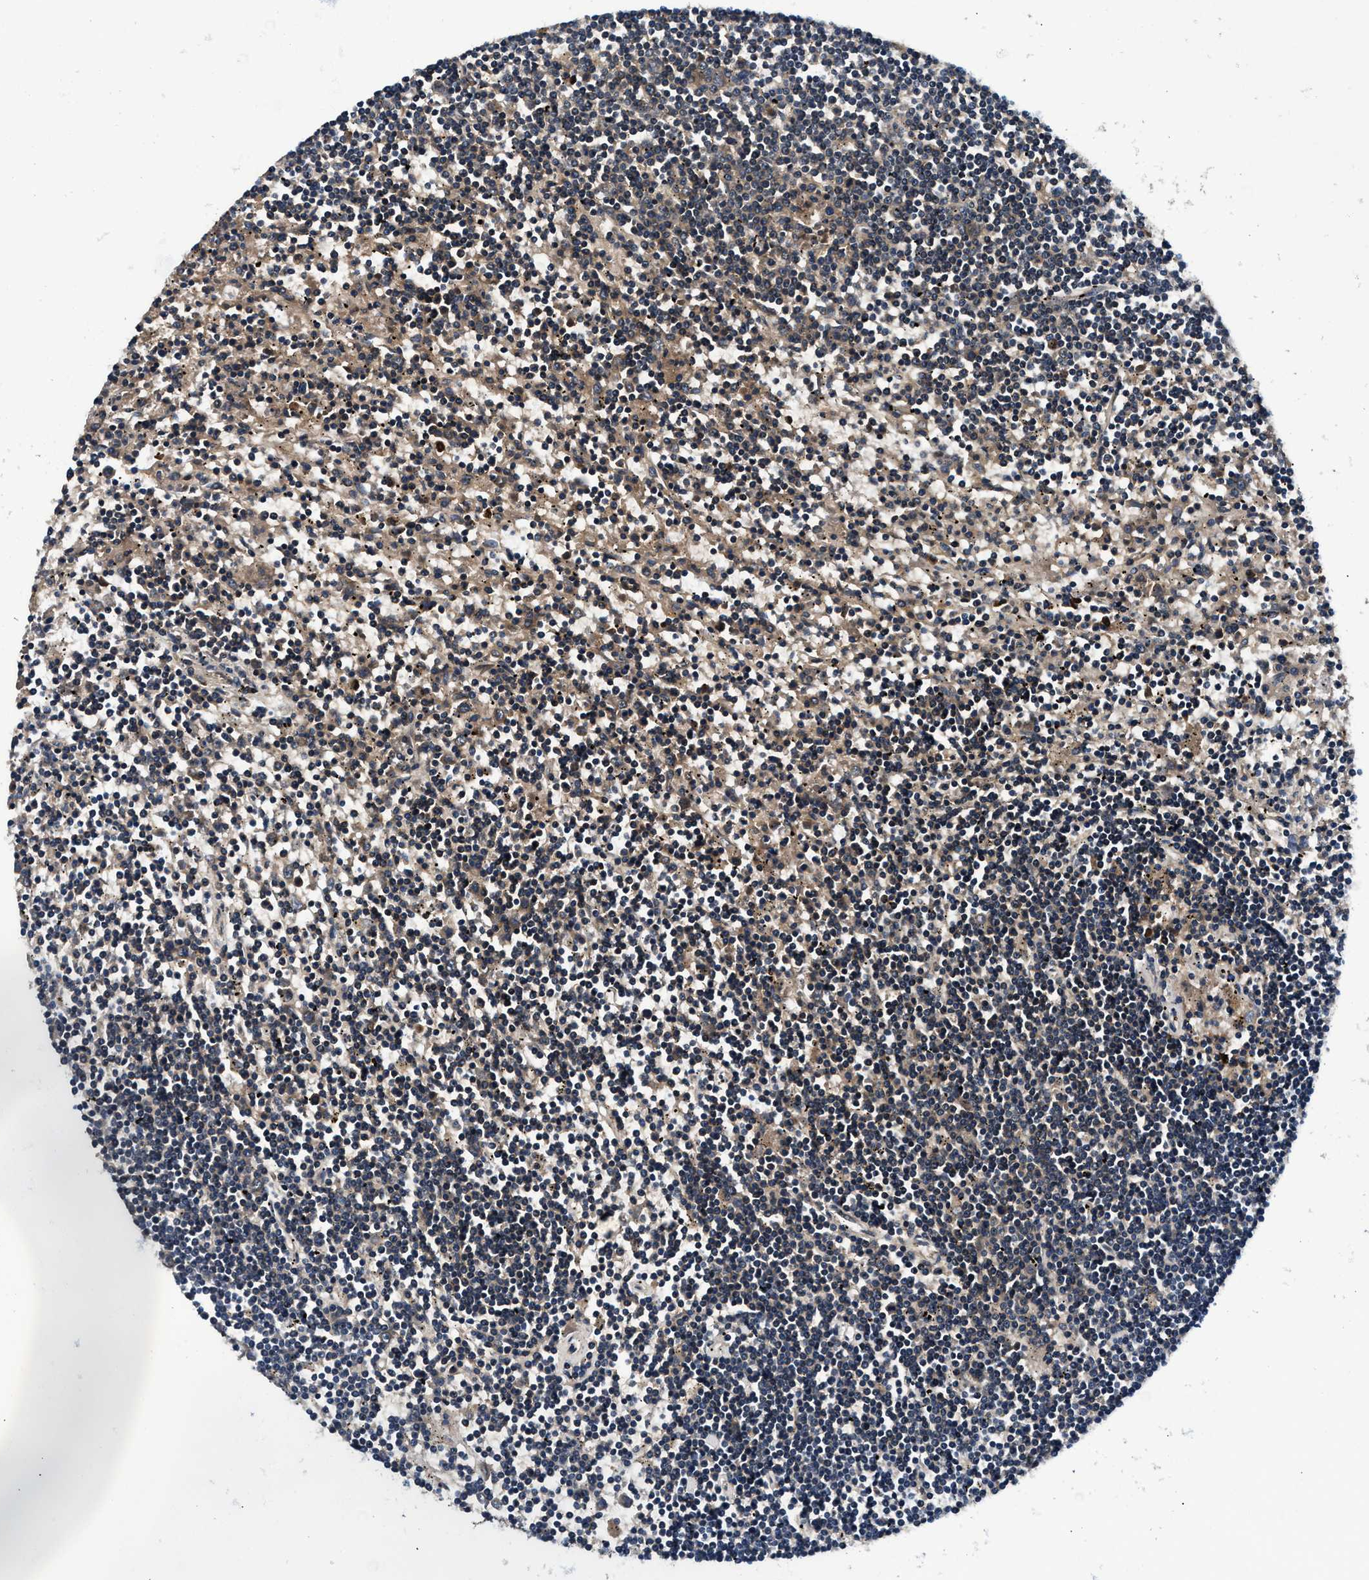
{"staining": {"intensity": "weak", "quantity": ">75%", "location": "cytoplasmic/membranous"}, "tissue": "lymphoma", "cell_type": "Tumor cells", "image_type": "cancer", "snomed": [{"axis": "morphology", "description": "Malignant lymphoma, non-Hodgkin's type, Low grade"}, {"axis": "topography", "description": "Spleen"}], "caption": "Tumor cells show low levels of weak cytoplasmic/membranous expression in approximately >75% of cells in low-grade malignant lymphoma, non-Hodgkin's type.", "gene": "IMMT", "patient": {"sex": "male", "age": 76}}